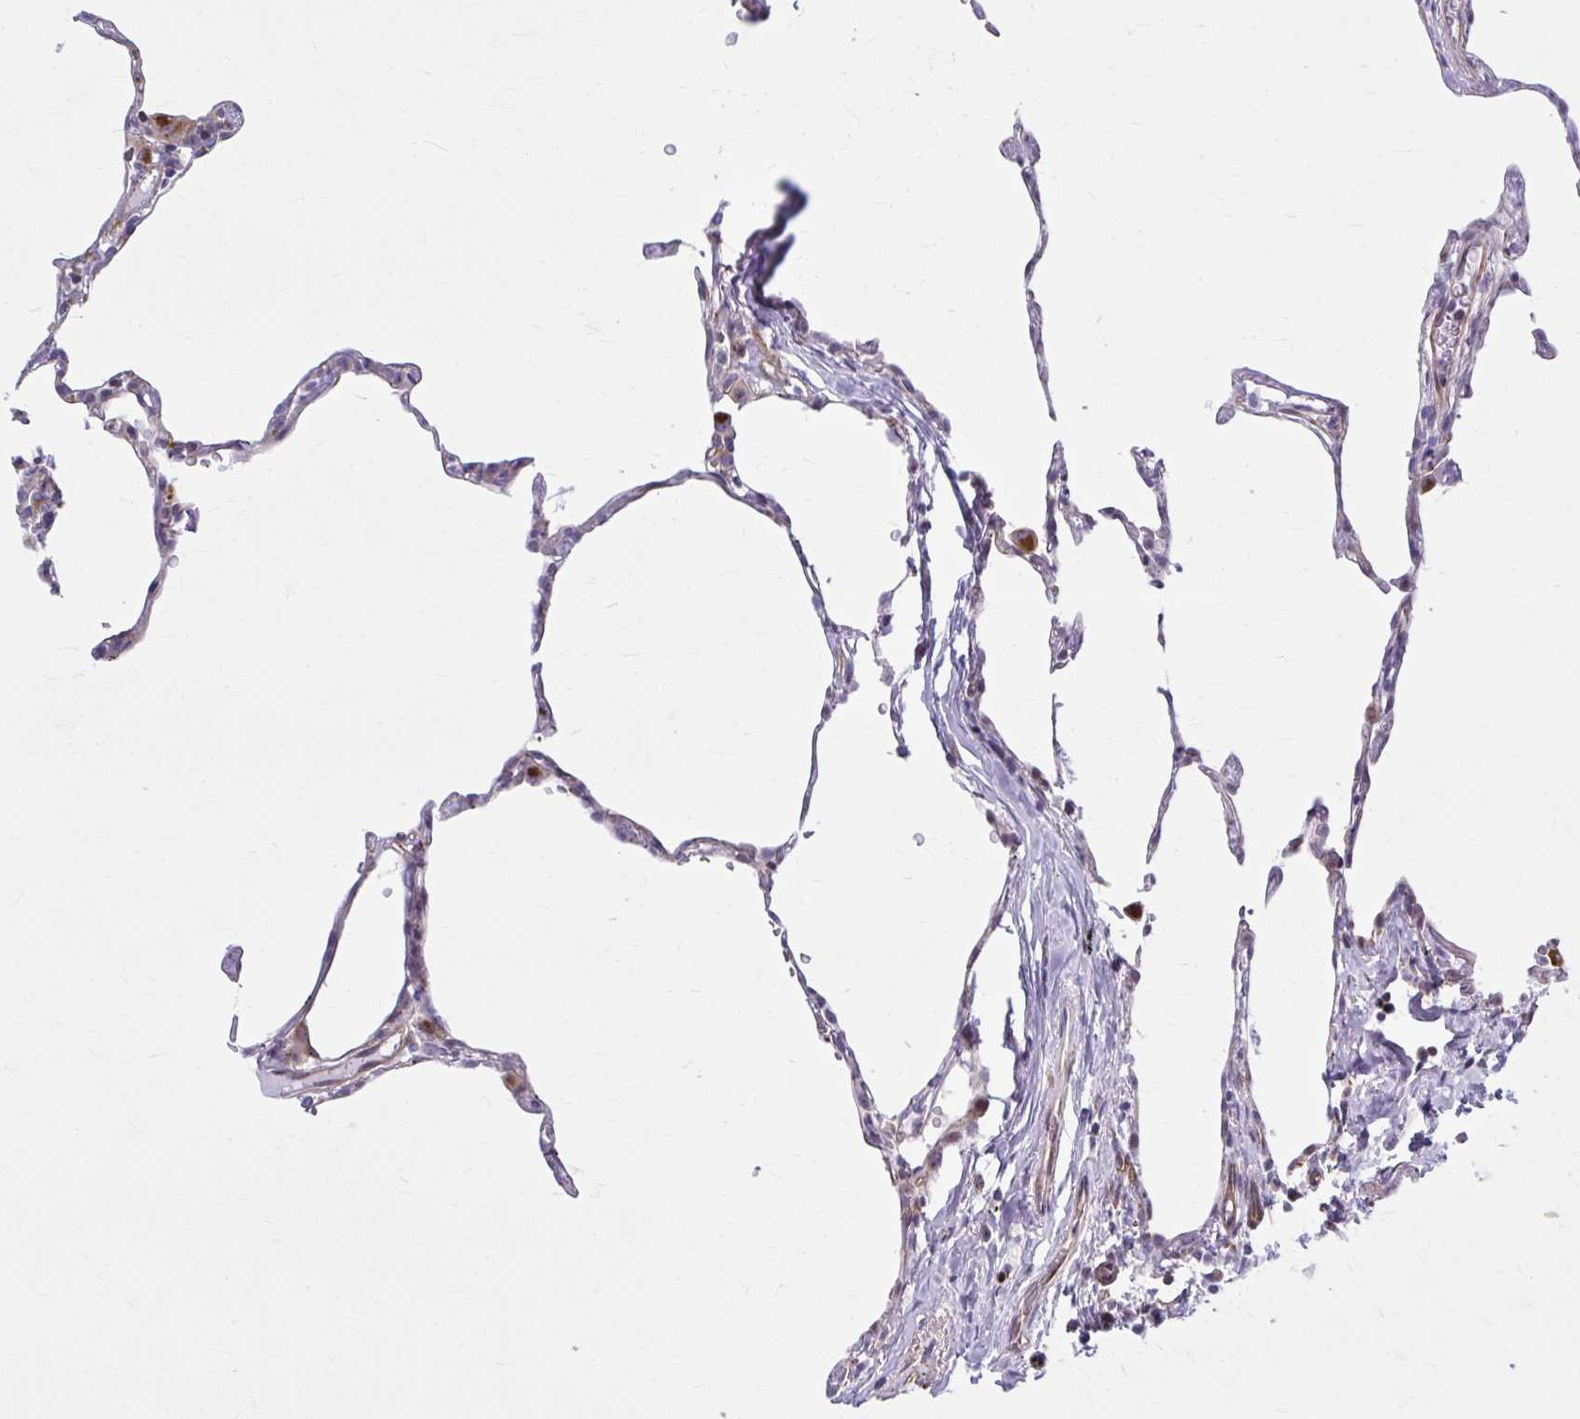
{"staining": {"intensity": "moderate", "quantity": "<25%", "location": "cytoplasmic/membranous"}, "tissue": "lung", "cell_type": "Alveolar cells", "image_type": "normal", "snomed": [{"axis": "morphology", "description": "Normal tissue, NOS"}, {"axis": "topography", "description": "Lung"}], "caption": "Immunohistochemical staining of unremarkable human lung displays moderate cytoplasmic/membranous protein expression in about <25% of alveolar cells.", "gene": "LRRC4B", "patient": {"sex": "female", "age": 57}}